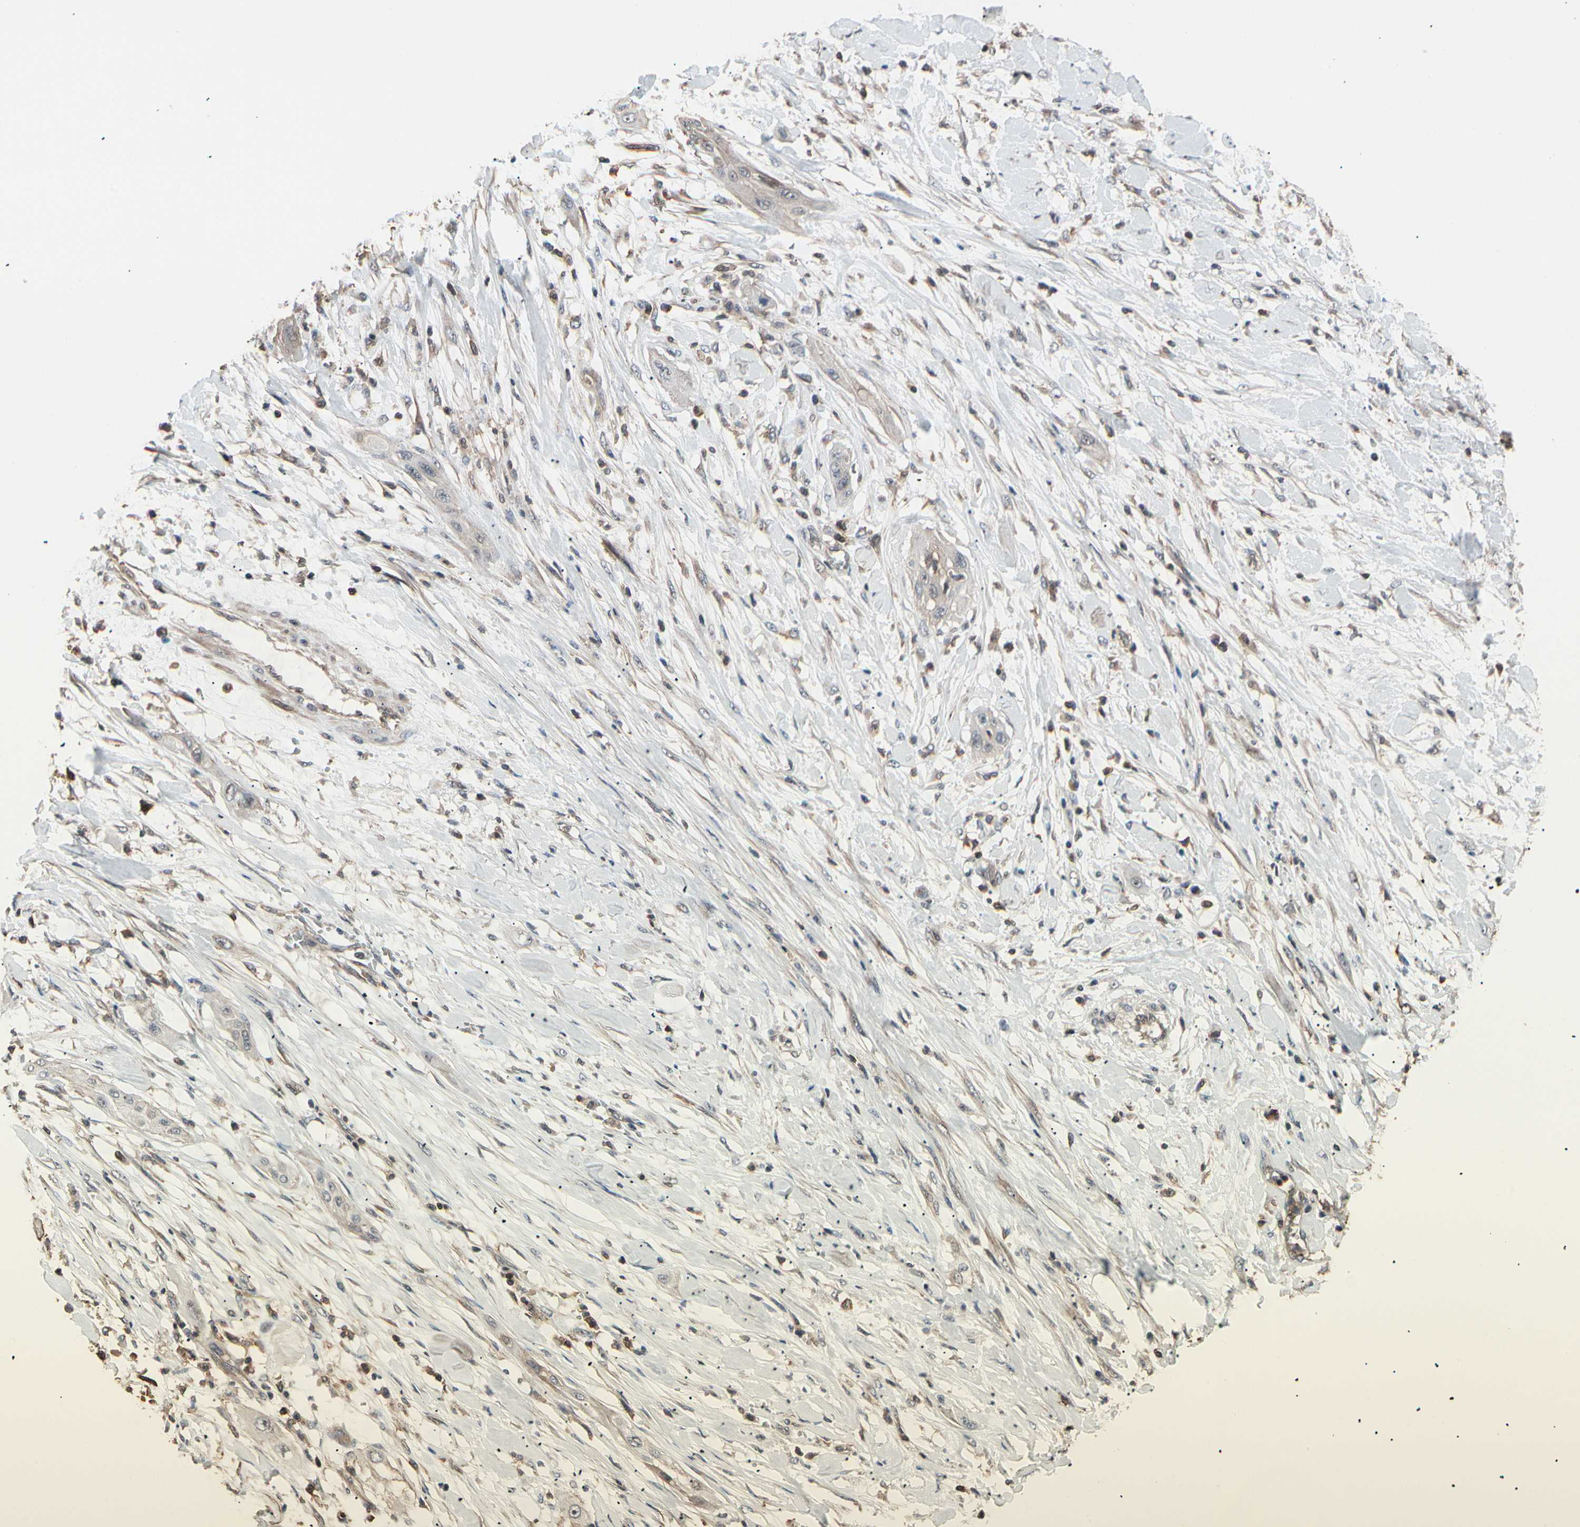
{"staining": {"intensity": "weak", "quantity": "<25%", "location": "cytoplasmic/membranous"}, "tissue": "lung cancer", "cell_type": "Tumor cells", "image_type": "cancer", "snomed": [{"axis": "morphology", "description": "Squamous cell carcinoma, NOS"}, {"axis": "topography", "description": "Lung"}], "caption": "High magnification brightfield microscopy of lung cancer (squamous cell carcinoma) stained with DAB (3,3'-diaminobenzidine) (brown) and counterstained with hematoxylin (blue): tumor cells show no significant positivity.", "gene": "MAPK13", "patient": {"sex": "female", "age": 47}}